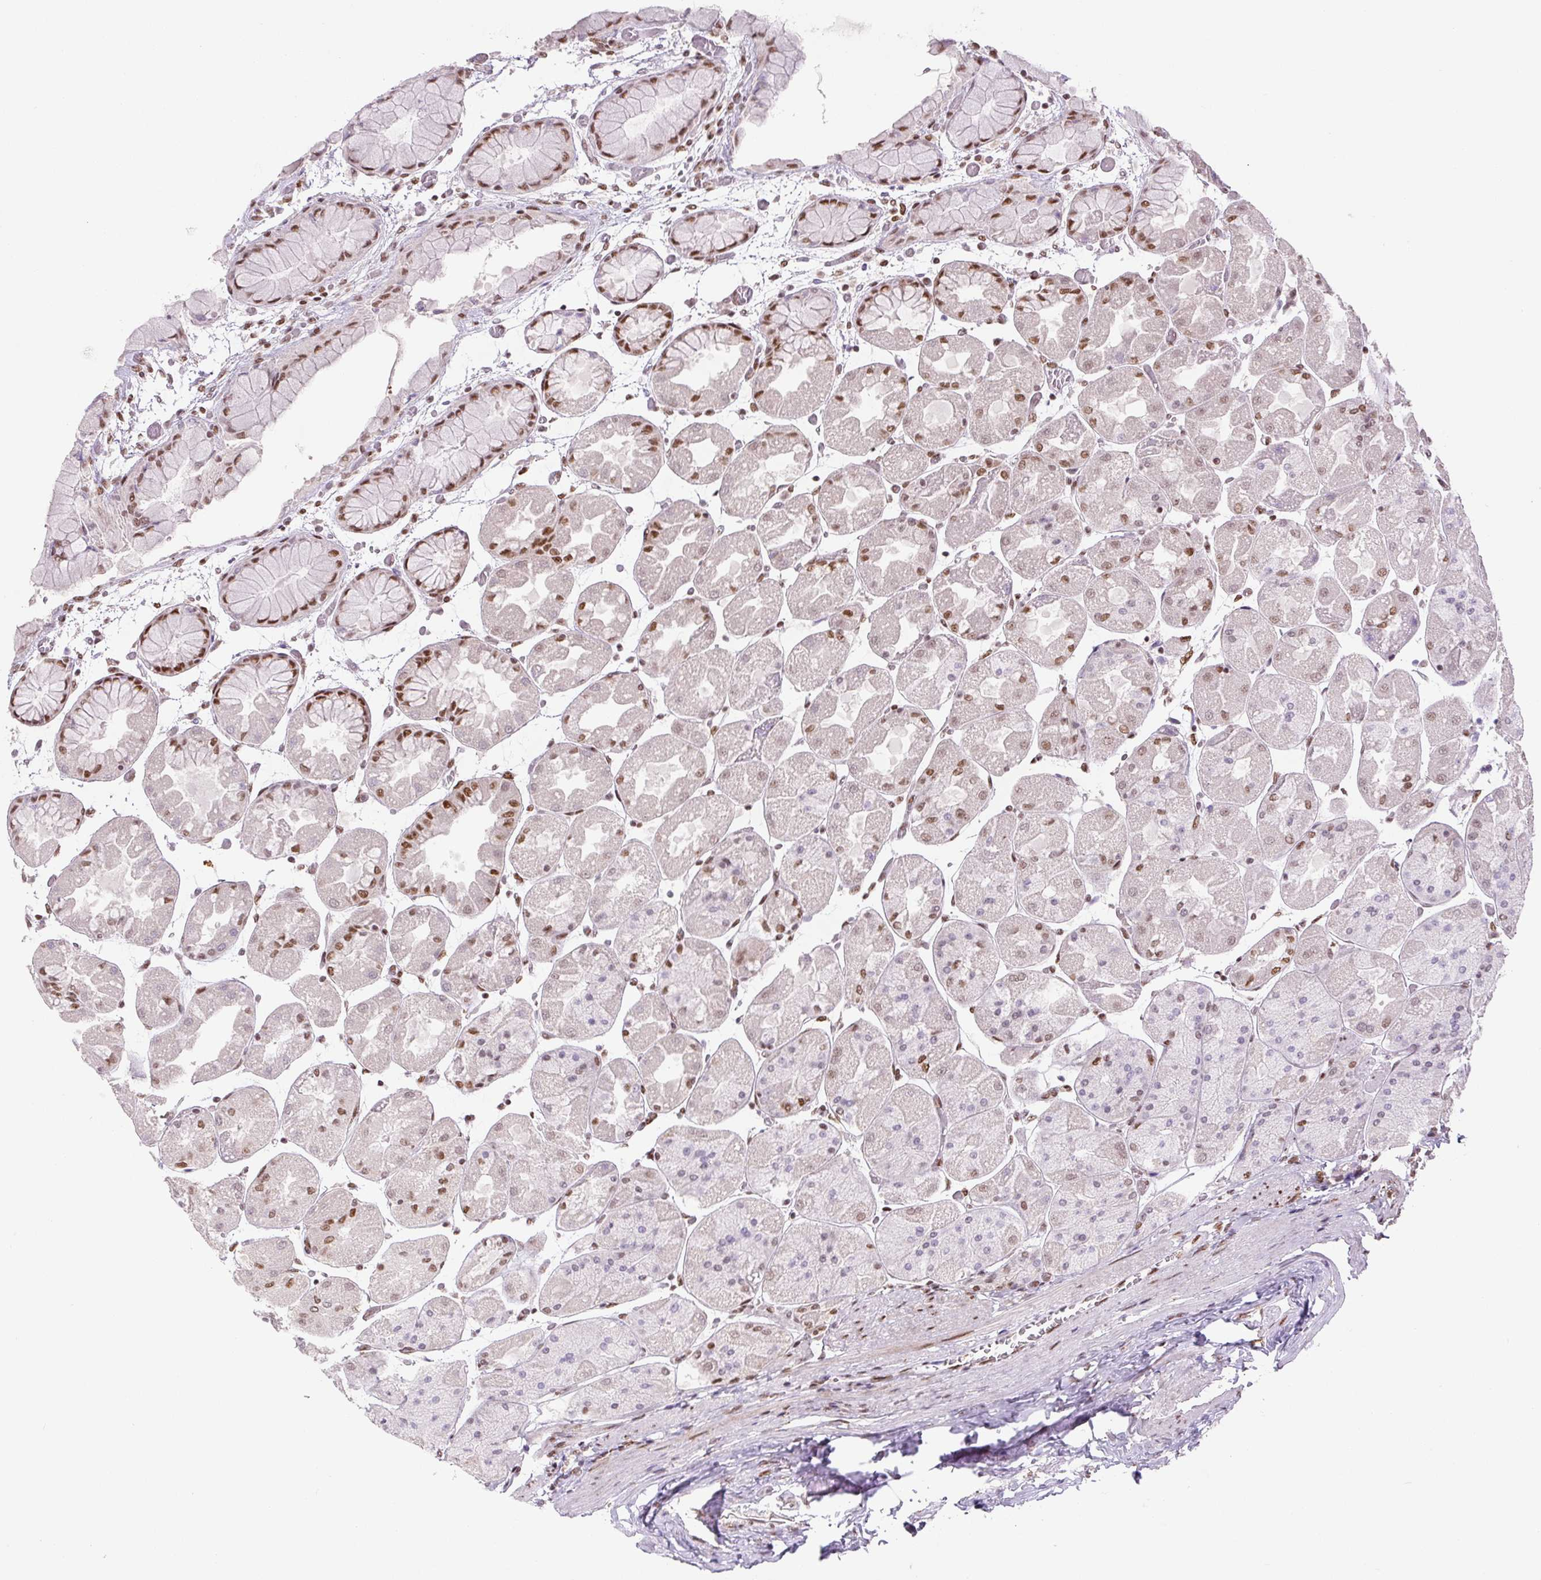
{"staining": {"intensity": "strong", "quantity": "25%-75%", "location": "nuclear"}, "tissue": "stomach", "cell_type": "Glandular cells", "image_type": "normal", "snomed": [{"axis": "morphology", "description": "Normal tissue, NOS"}, {"axis": "topography", "description": "Stomach"}], "caption": "IHC staining of benign stomach, which exhibits high levels of strong nuclear positivity in approximately 25%-75% of glandular cells indicating strong nuclear protein staining. The staining was performed using DAB (brown) for protein detection and nuclei were counterstained in hematoxylin (blue).", "gene": "FUS", "patient": {"sex": "female", "age": 61}}